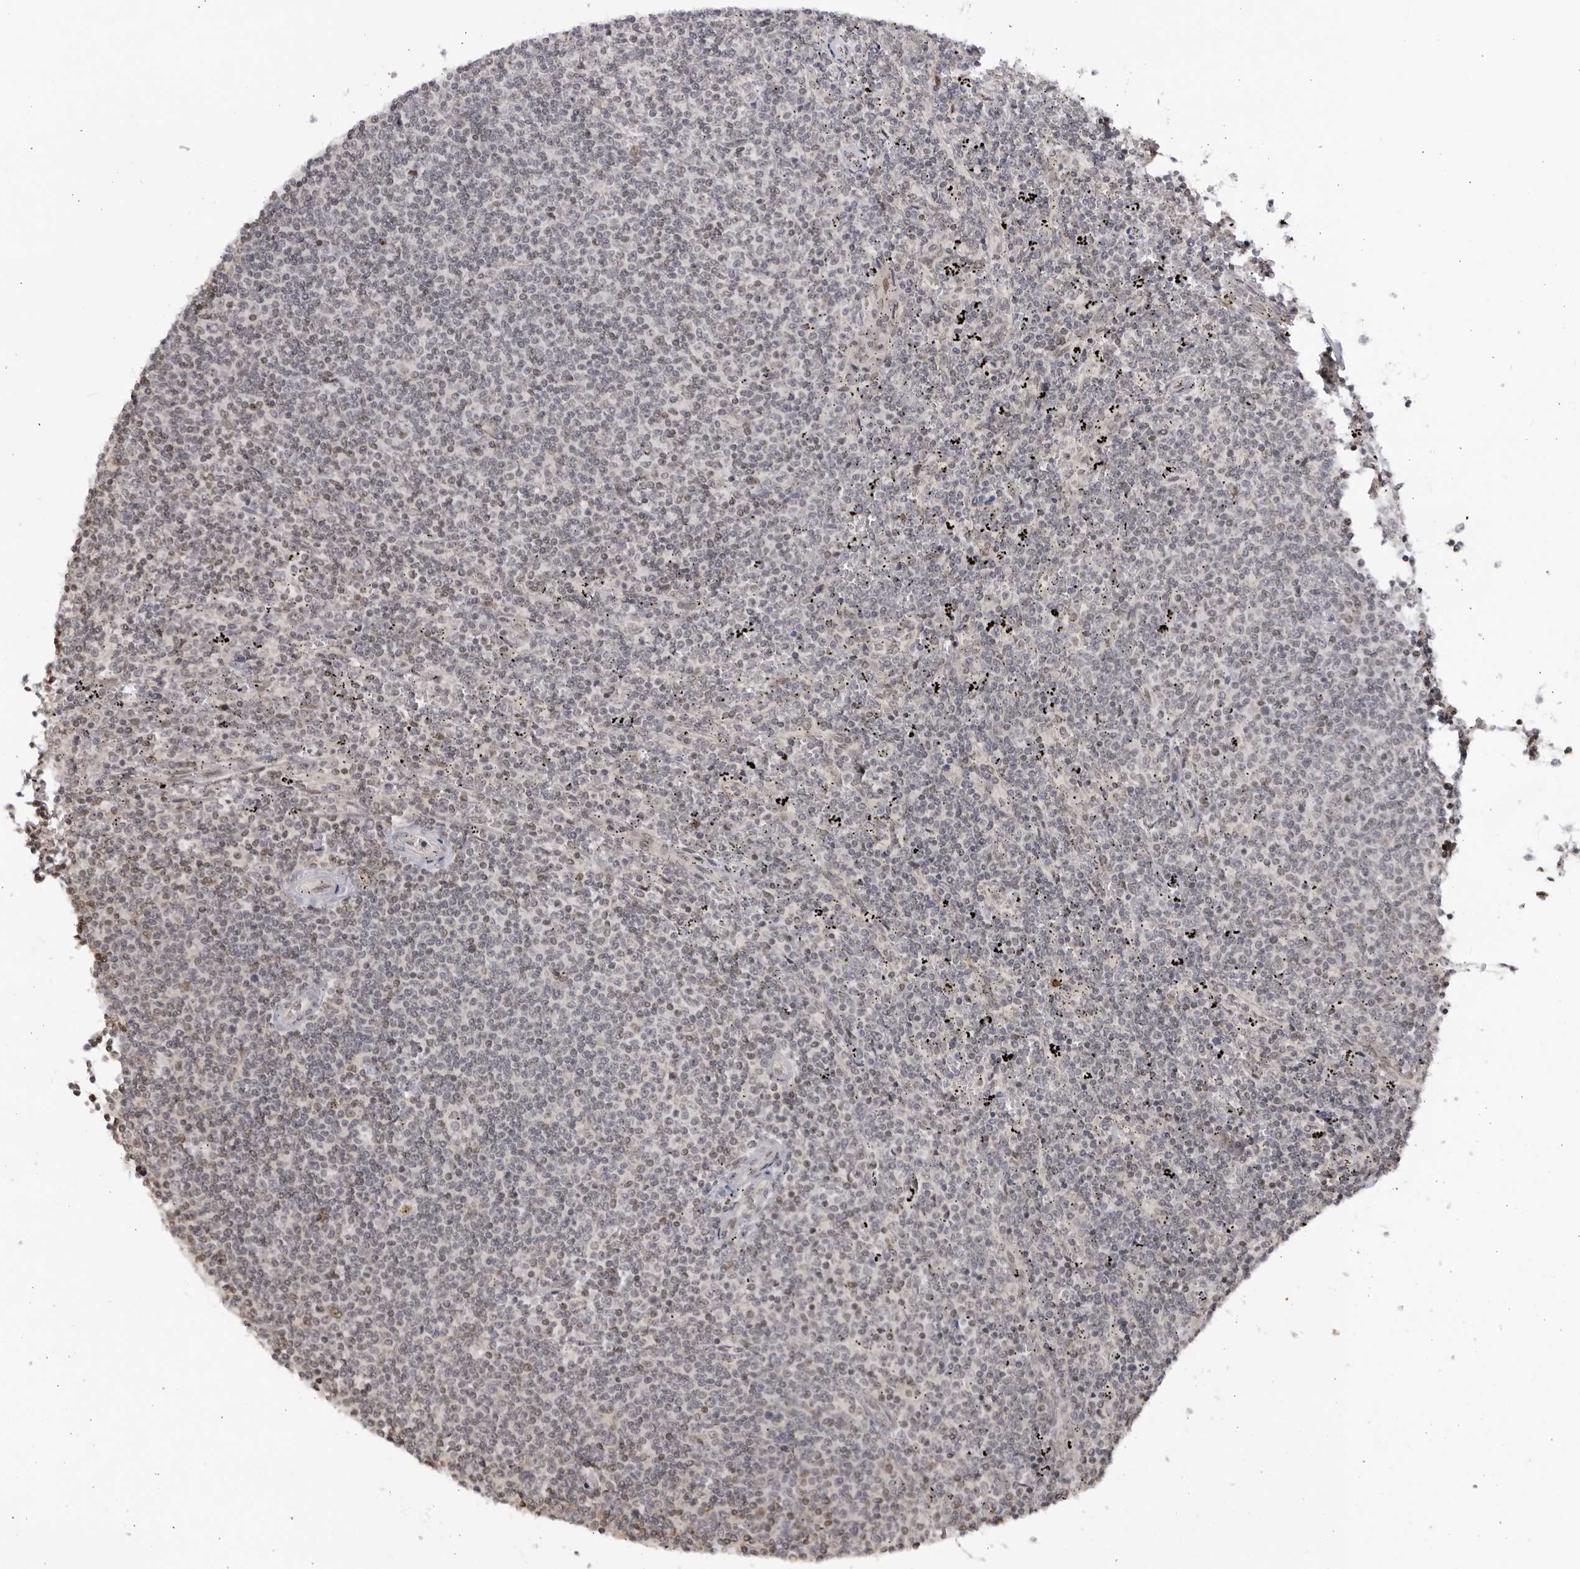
{"staining": {"intensity": "negative", "quantity": "none", "location": "none"}, "tissue": "lymphoma", "cell_type": "Tumor cells", "image_type": "cancer", "snomed": [{"axis": "morphology", "description": "Malignant lymphoma, non-Hodgkin's type, Low grade"}, {"axis": "topography", "description": "Spleen"}], "caption": "Immunohistochemical staining of human lymphoma reveals no significant staining in tumor cells. (IHC, brightfield microscopy, high magnification).", "gene": "RASGEF1C", "patient": {"sex": "female", "age": 50}}